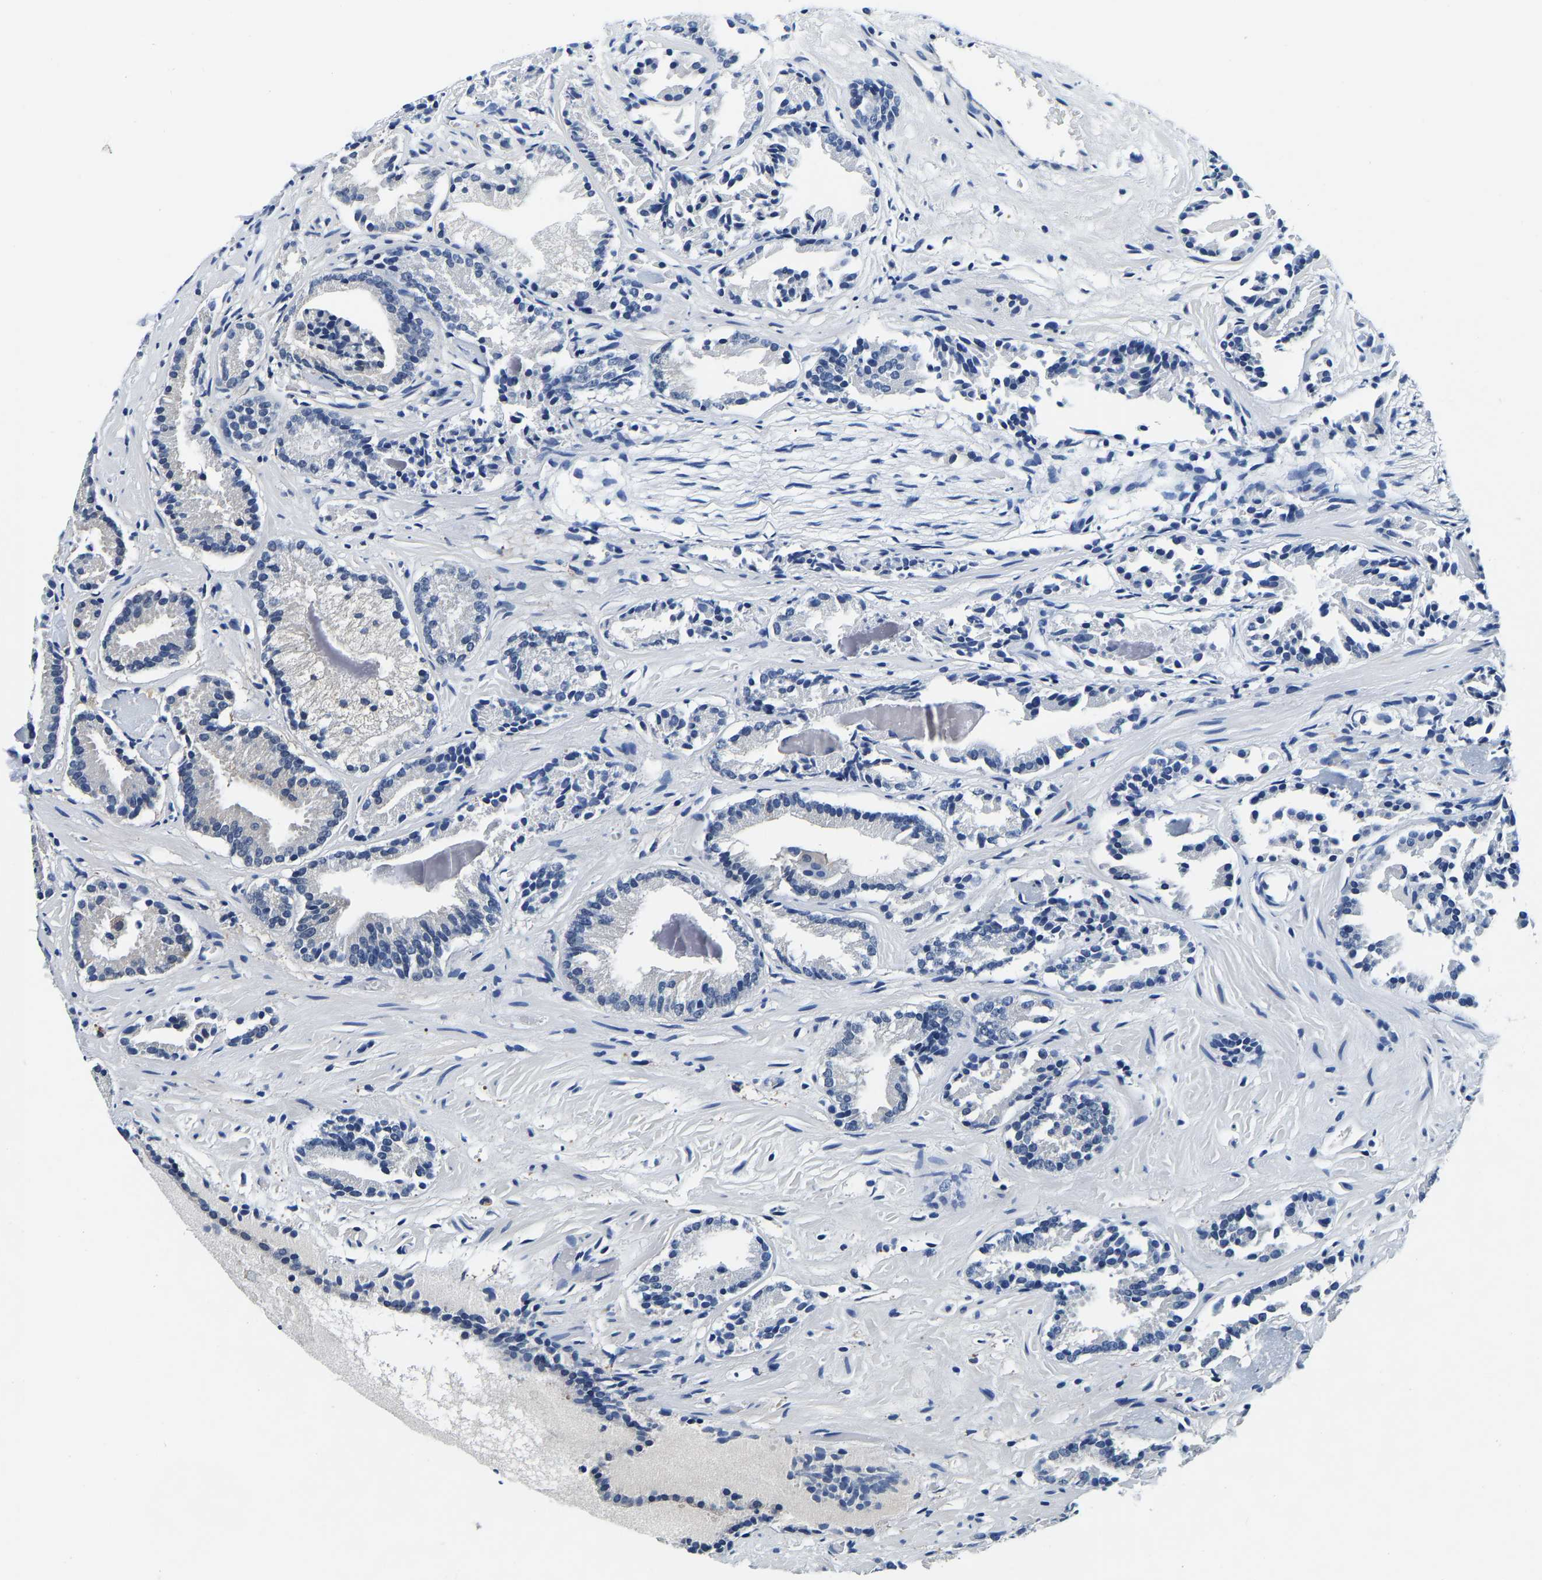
{"staining": {"intensity": "negative", "quantity": "none", "location": "none"}, "tissue": "prostate cancer", "cell_type": "Tumor cells", "image_type": "cancer", "snomed": [{"axis": "morphology", "description": "Adenocarcinoma, Low grade"}, {"axis": "topography", "description": "Prostate"}], "caption": "Tumor cells show no significant staining in prostate cancer.", "gene": "ACO1", "patient": {"sex": "male", "age": 51}}